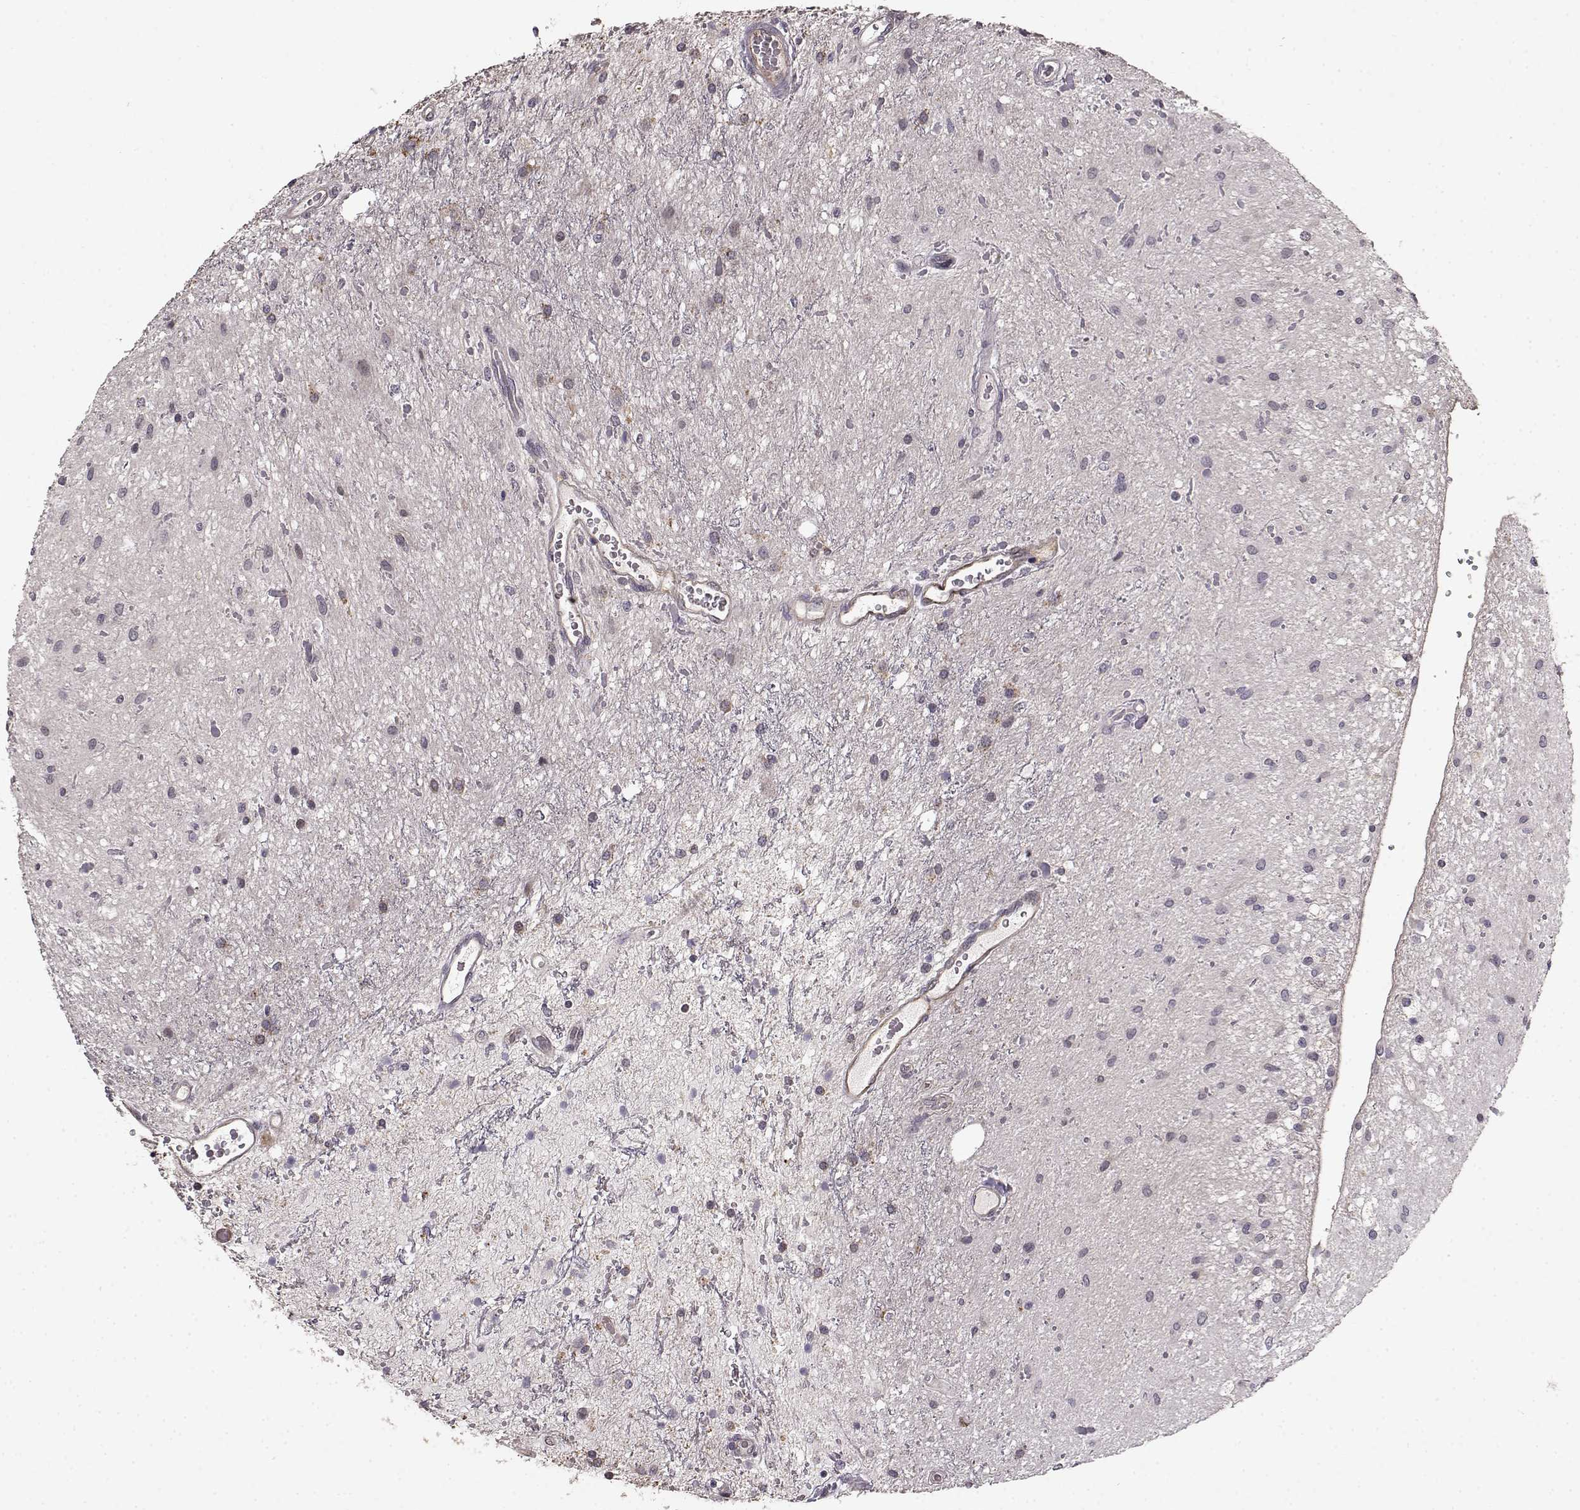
{"staining": {"intensity": "negative", "quantity": "none", "location": "none"}, "tissue": "glioma", "cell_type": "Tumor cells", "image_type": "cancer", "snomed": [{"axis": "morphology", "description": "Glioma, malignant, Low grade"}, {"axis": "topography", "description": "Cerebellum"}], "caption": "Tumor cells are negative for brown protein staining in low-grade glioma (malignant).", "gene": "BACH2", "patient": {"sex": "female", "age": 14}}